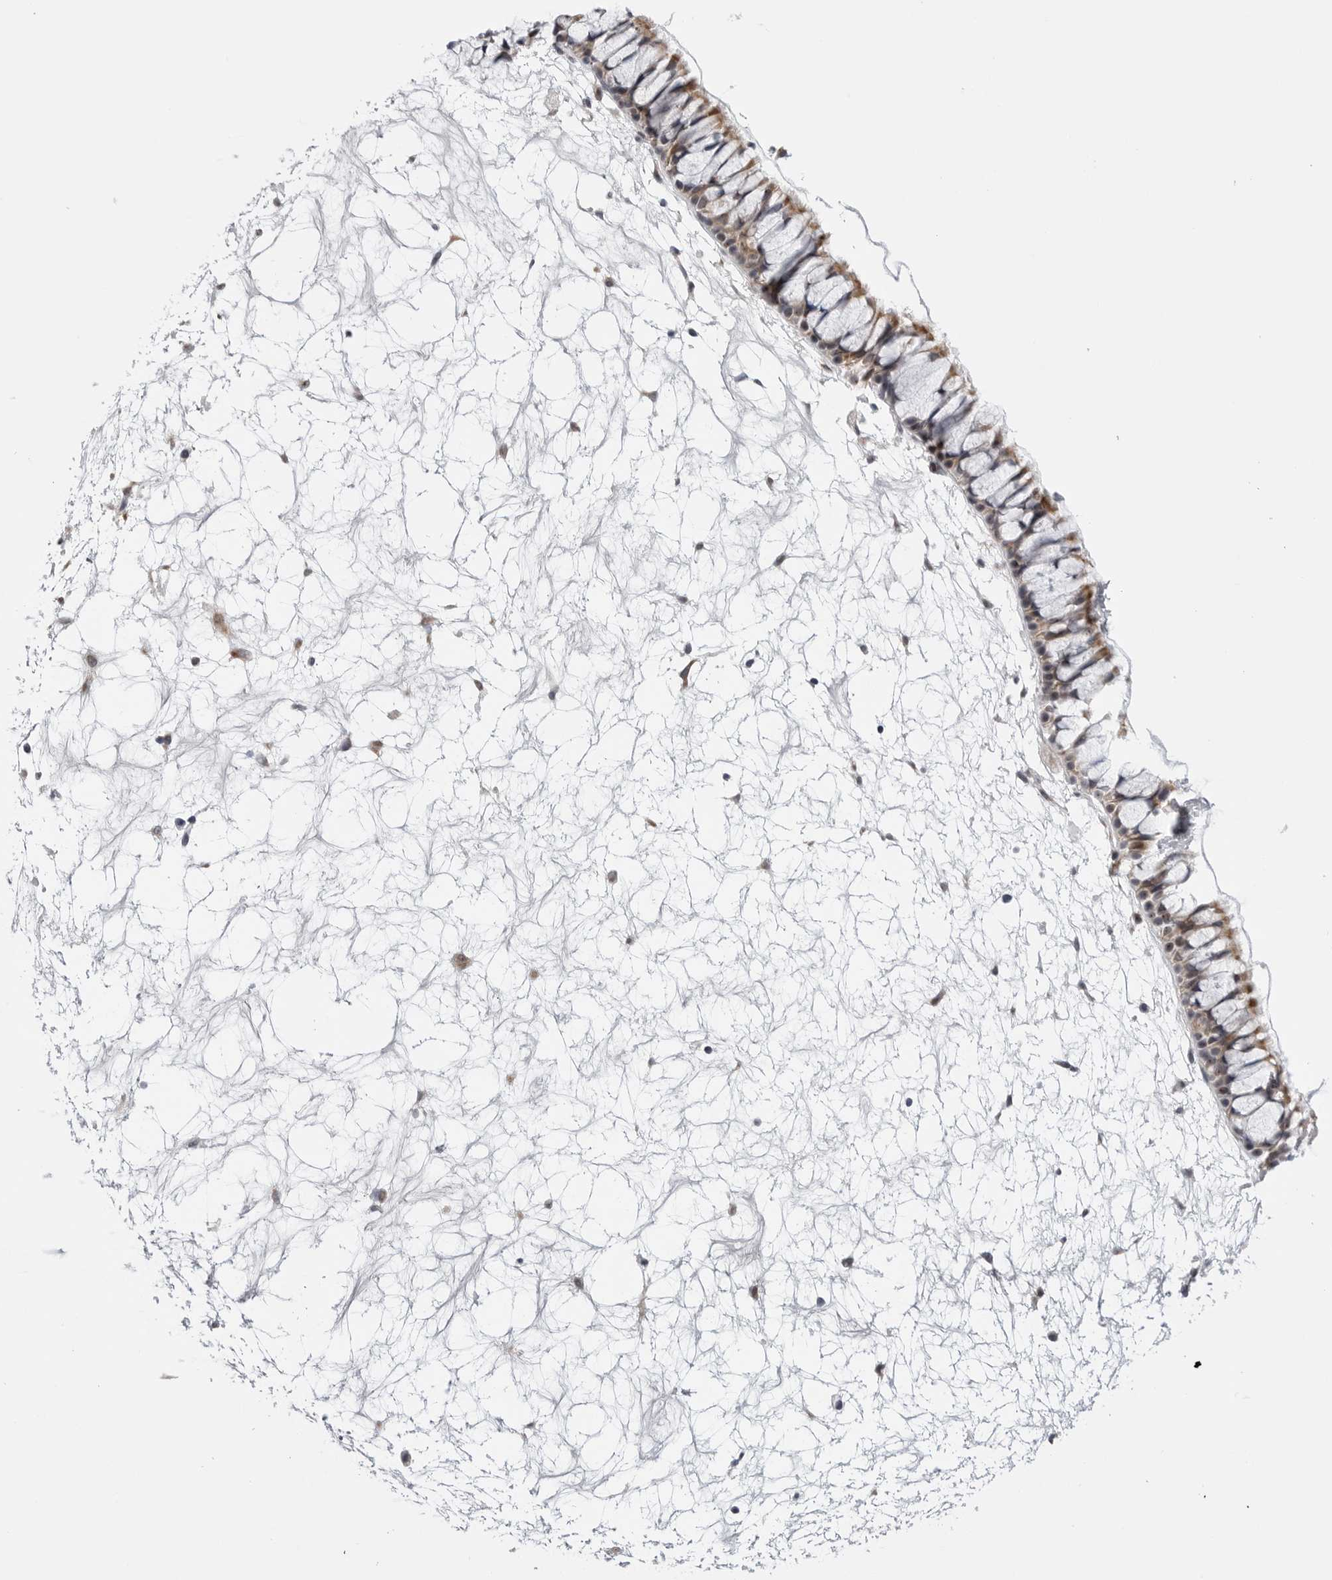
{"staining": {"intensity": "moderate", "quantity": ">75%", "location": "cytoplasmic/membranous"}, "tissue": "nasopharynx", "cell_type": "Respiratory epithelial cells", "image_type": "normal", "snomed": [{"axis": "morphology", "description": "Normal tissue, NOS"}, {"axis": "topography", "description": "Nasopharynx"}], "caption": "IHC staining of normal nasopharynx, which demonstrates medium levels of moderate cytoplasmic/membranous staining in approximately >75% of respiratory epithelial cells indicating moderate cytoplasmic/membranous protein staining. The staining was performed using DAB (3,3'-diaminobenzidine) (brown) for protein detection and nuclei were counterstained in hematoxylin (blue).", "gene": "CDK20", "patient": {"sex": "male", "age": 64}}